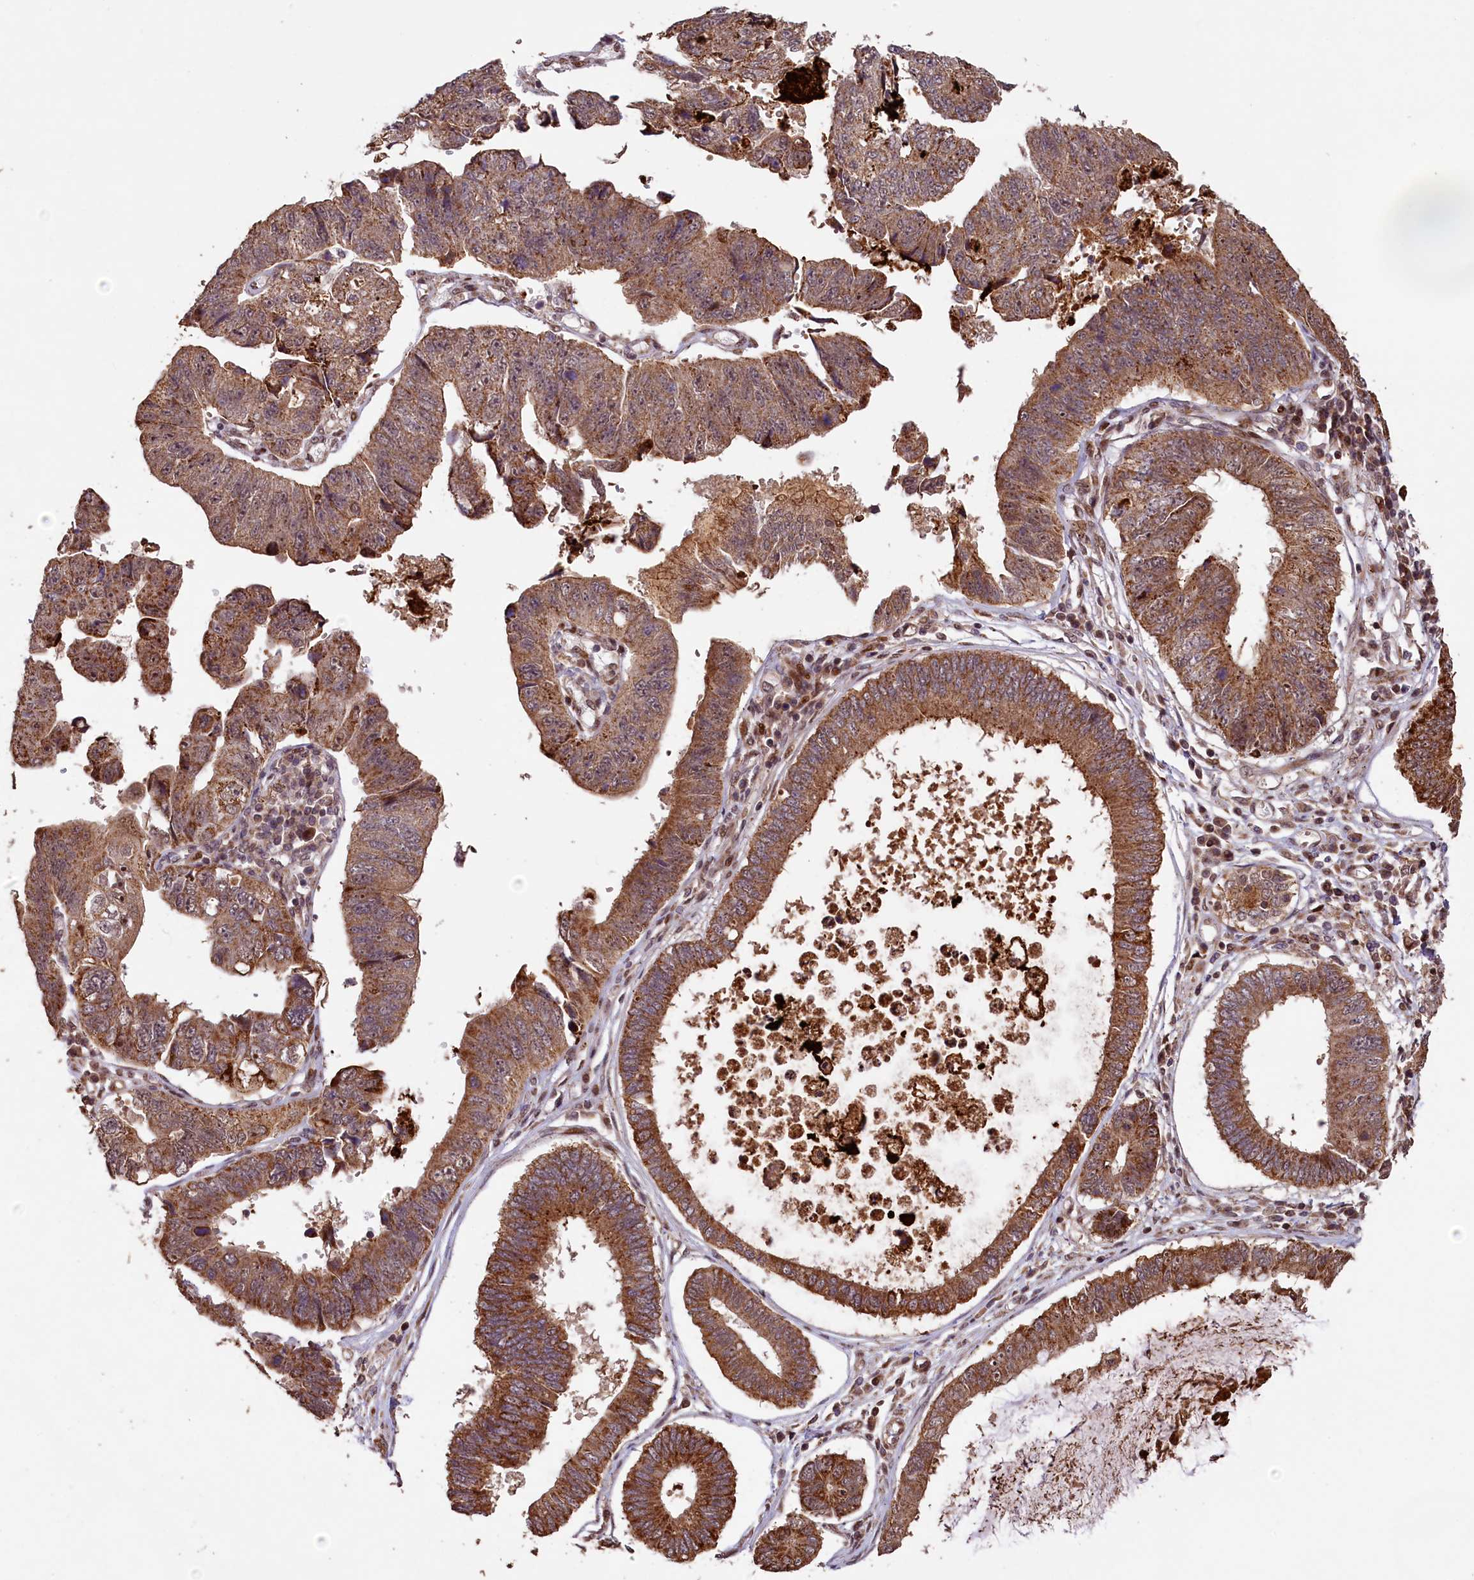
{"staining": {"intensity": "moderate", "quantity": ">75%", "location": "cytoplasmic/membranous"}, "tissue": "stomach cancer", "cell_type": "Tumor cells", "image_type": "cancer", "snomed": [{"axis": "morphology", "description": "Adenocarcinoma, NOS"}, {"axis": "topography", "description": "Stomach"}], "caption": "A brown stain highlights moderate cytoplasmic/membranous staining of a protein in human stomach cancer (adenocarcinoma) tumor cells.", "gene": "SHPRH", "patient": {"sex": "male", "age": 59}}